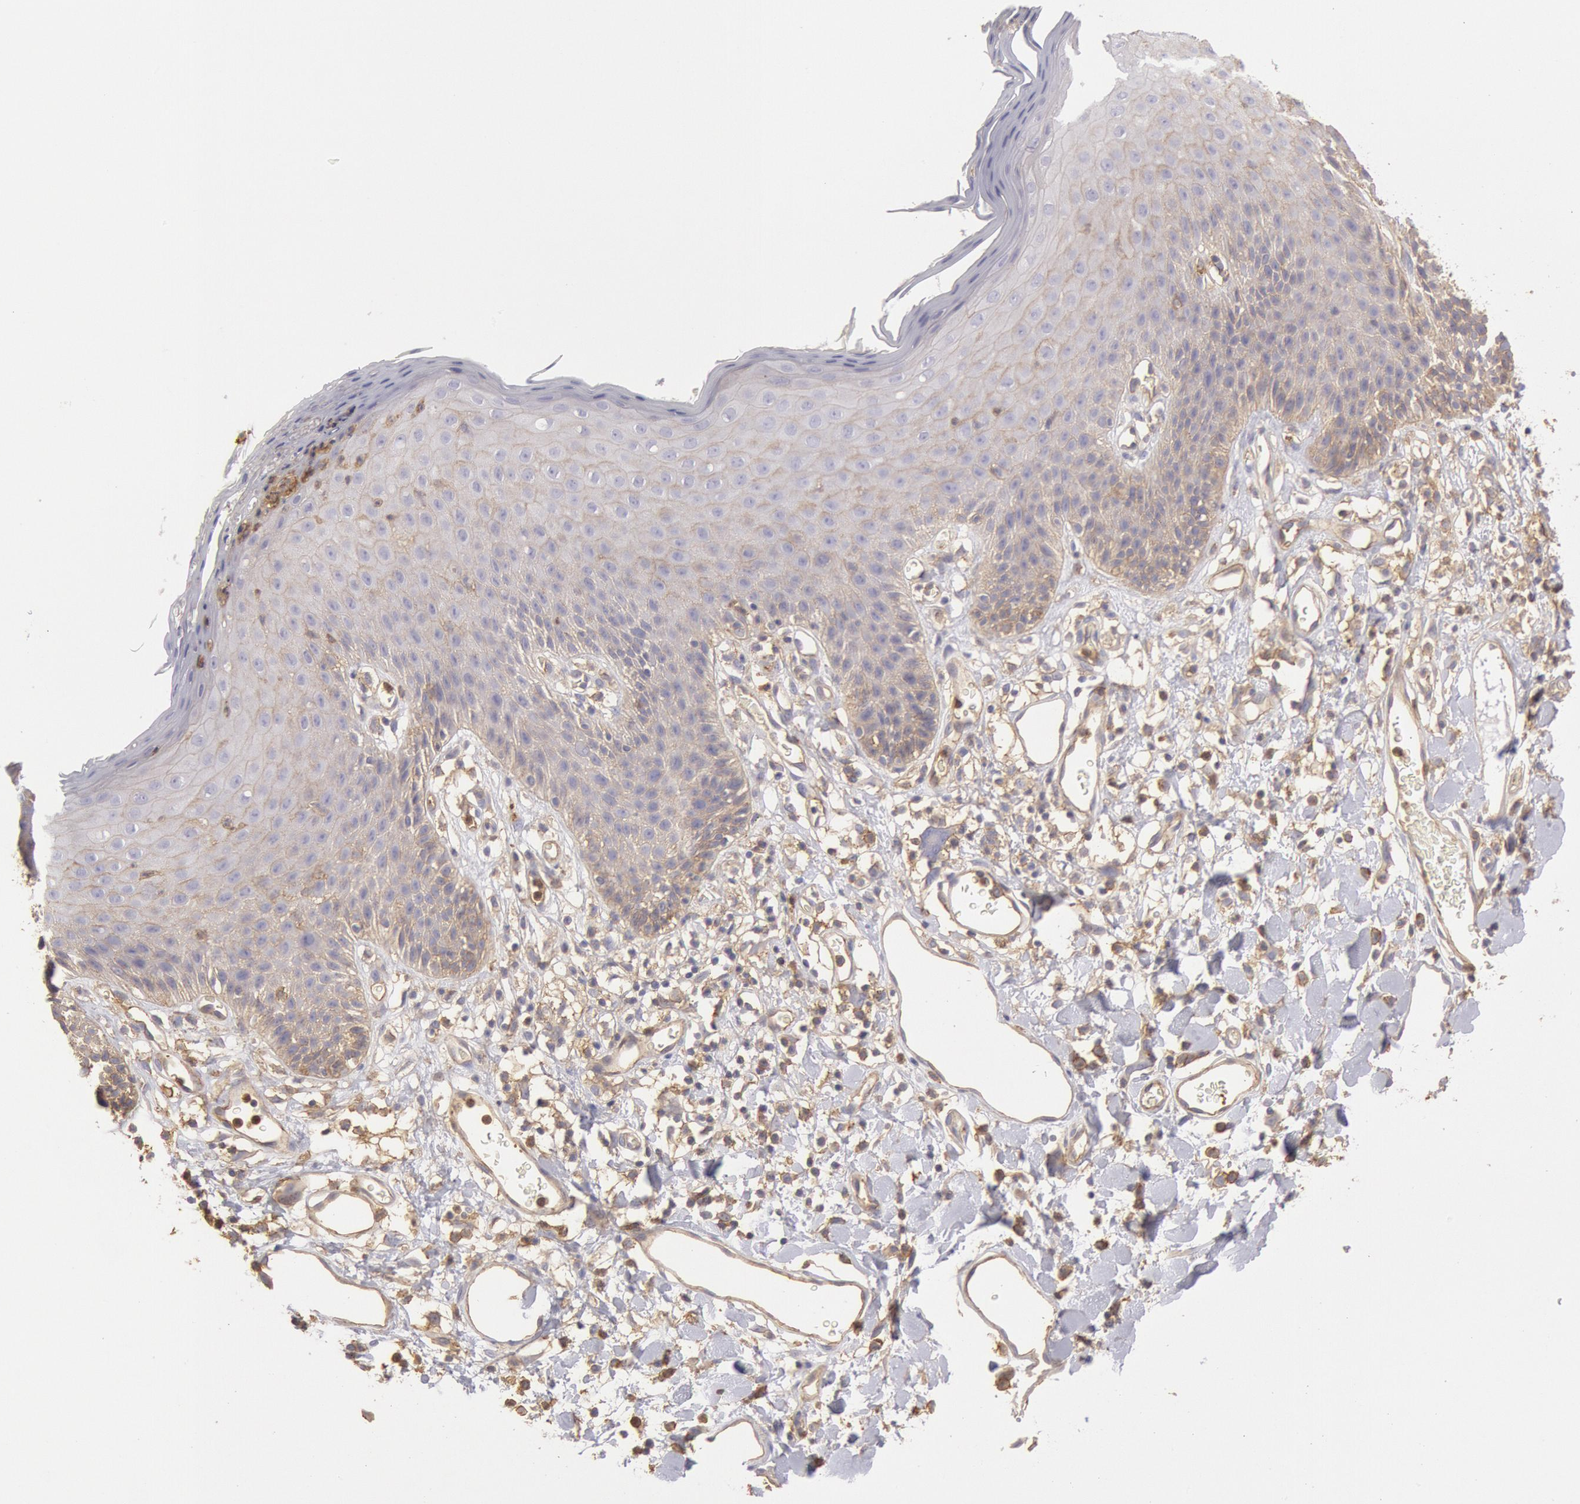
{"staining": {"intensity": "weak", "quantity": ">75%", "location": "cytoplasmic/membranous"}, "tissue": "skin", "cell_type": "Epidermal cells", "image_type": "normal", "snomed": [{"axis": "morphology", "description": "Normal tissue, NOS"}, {"axis": "topography", "description": "Vulva"}, {"axis": "topography", "description": "Peripheral nerve tissue"}], "caption": "Benign skin exhibits weak cytoplasmic/membranous staining in about >75% of epidermal cells.", "gene": "SNAP23", "patient": {"sex": "female", "age": 68}}